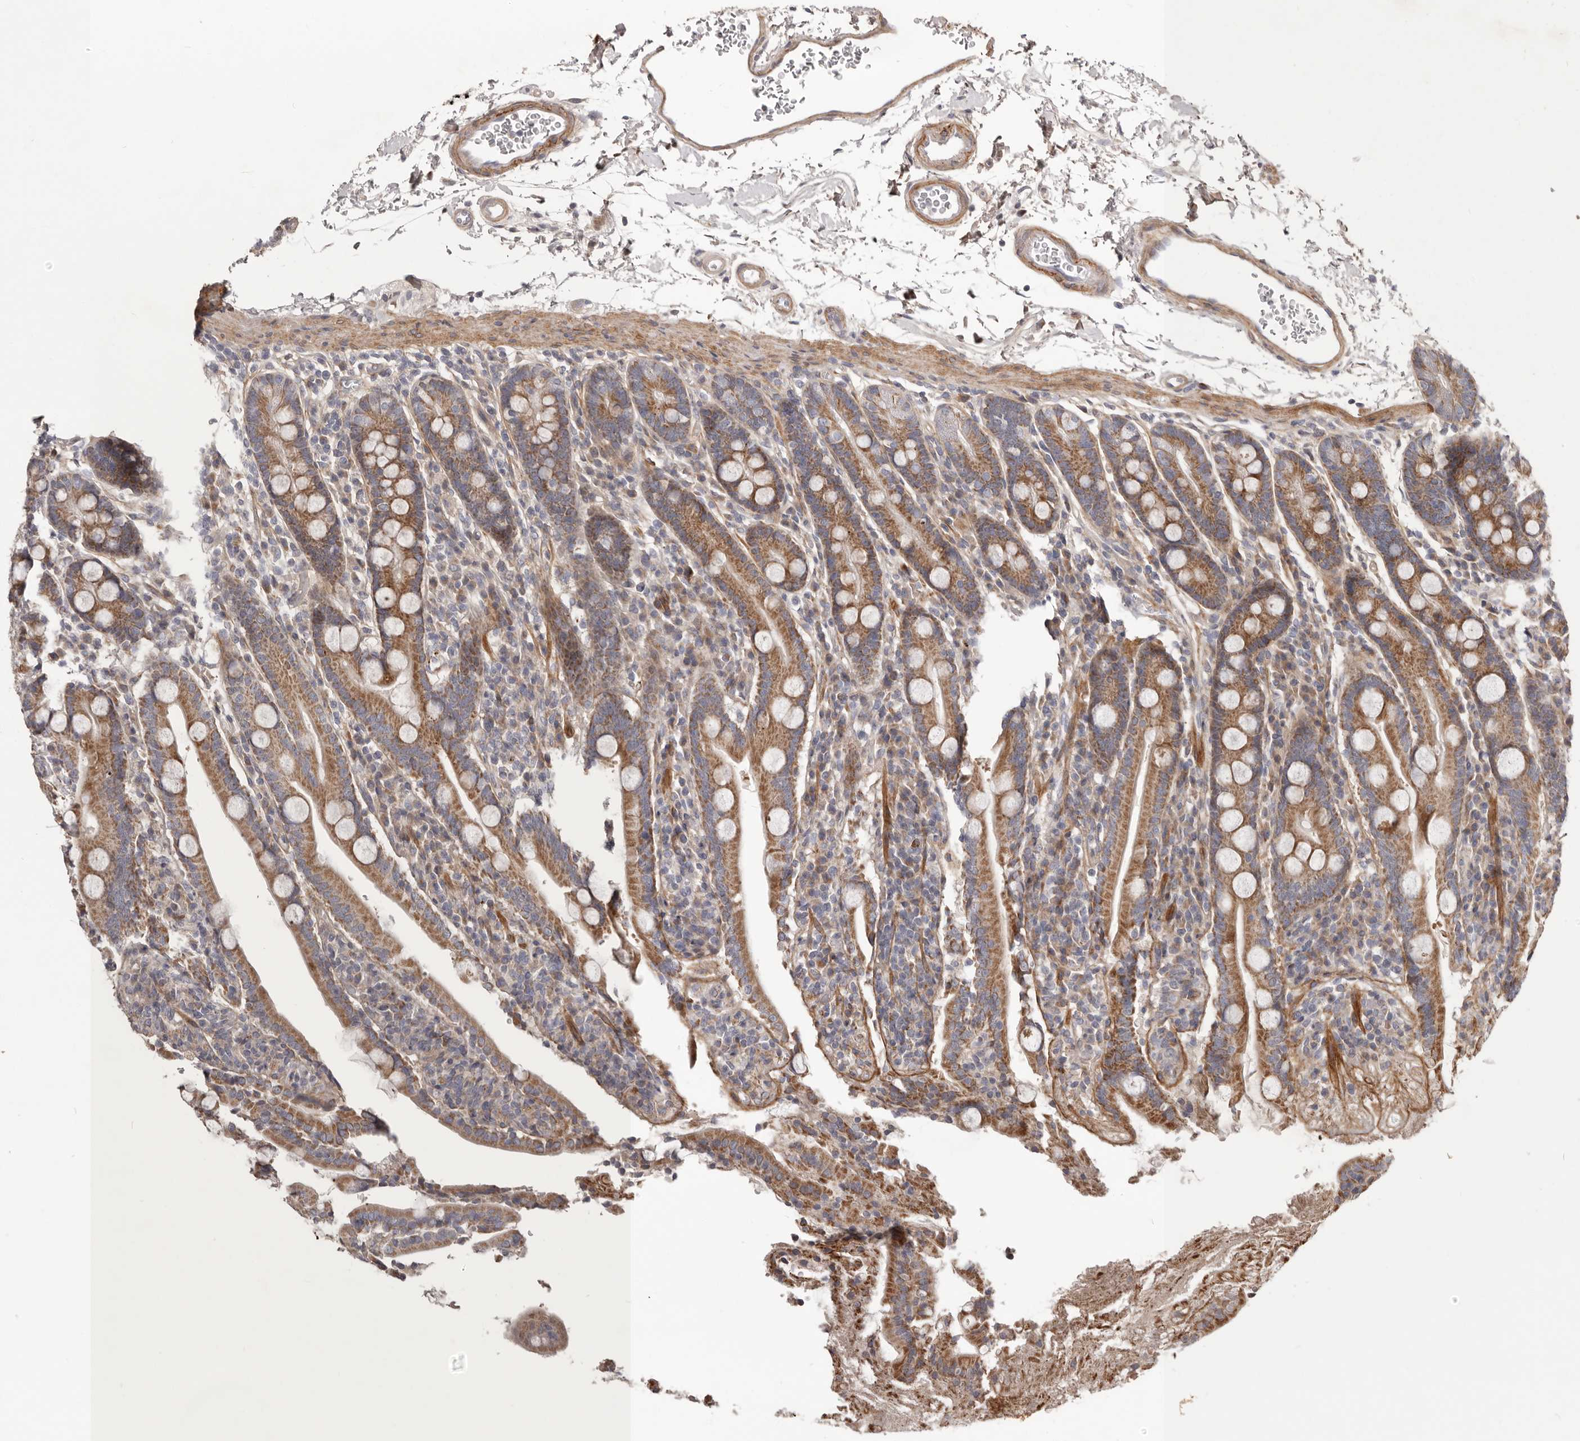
{"staining": {"intensity": "moderate", "quantity": ">75%", "location": "cytoplasmic/membranous"}, "tissue": "duodenum", "cell_type": "Glandular cells", "image_type": "normal", "snomed": [{"axis": "morphology", "description": "Normal tissue, NOS"}, {"axis": "topography", "description": "Duodenum"}], "caption": "High-power microscopy captured an IHC micrograph of normal duodenum, revealing moderate cytoplasmic/membranous staining in approximately >75% of glandular cells. (DAB IHC with brightfield microscopy, high magnification).", "gene": "MRPS10", "patient": {"sex": "male", "age": 35}}